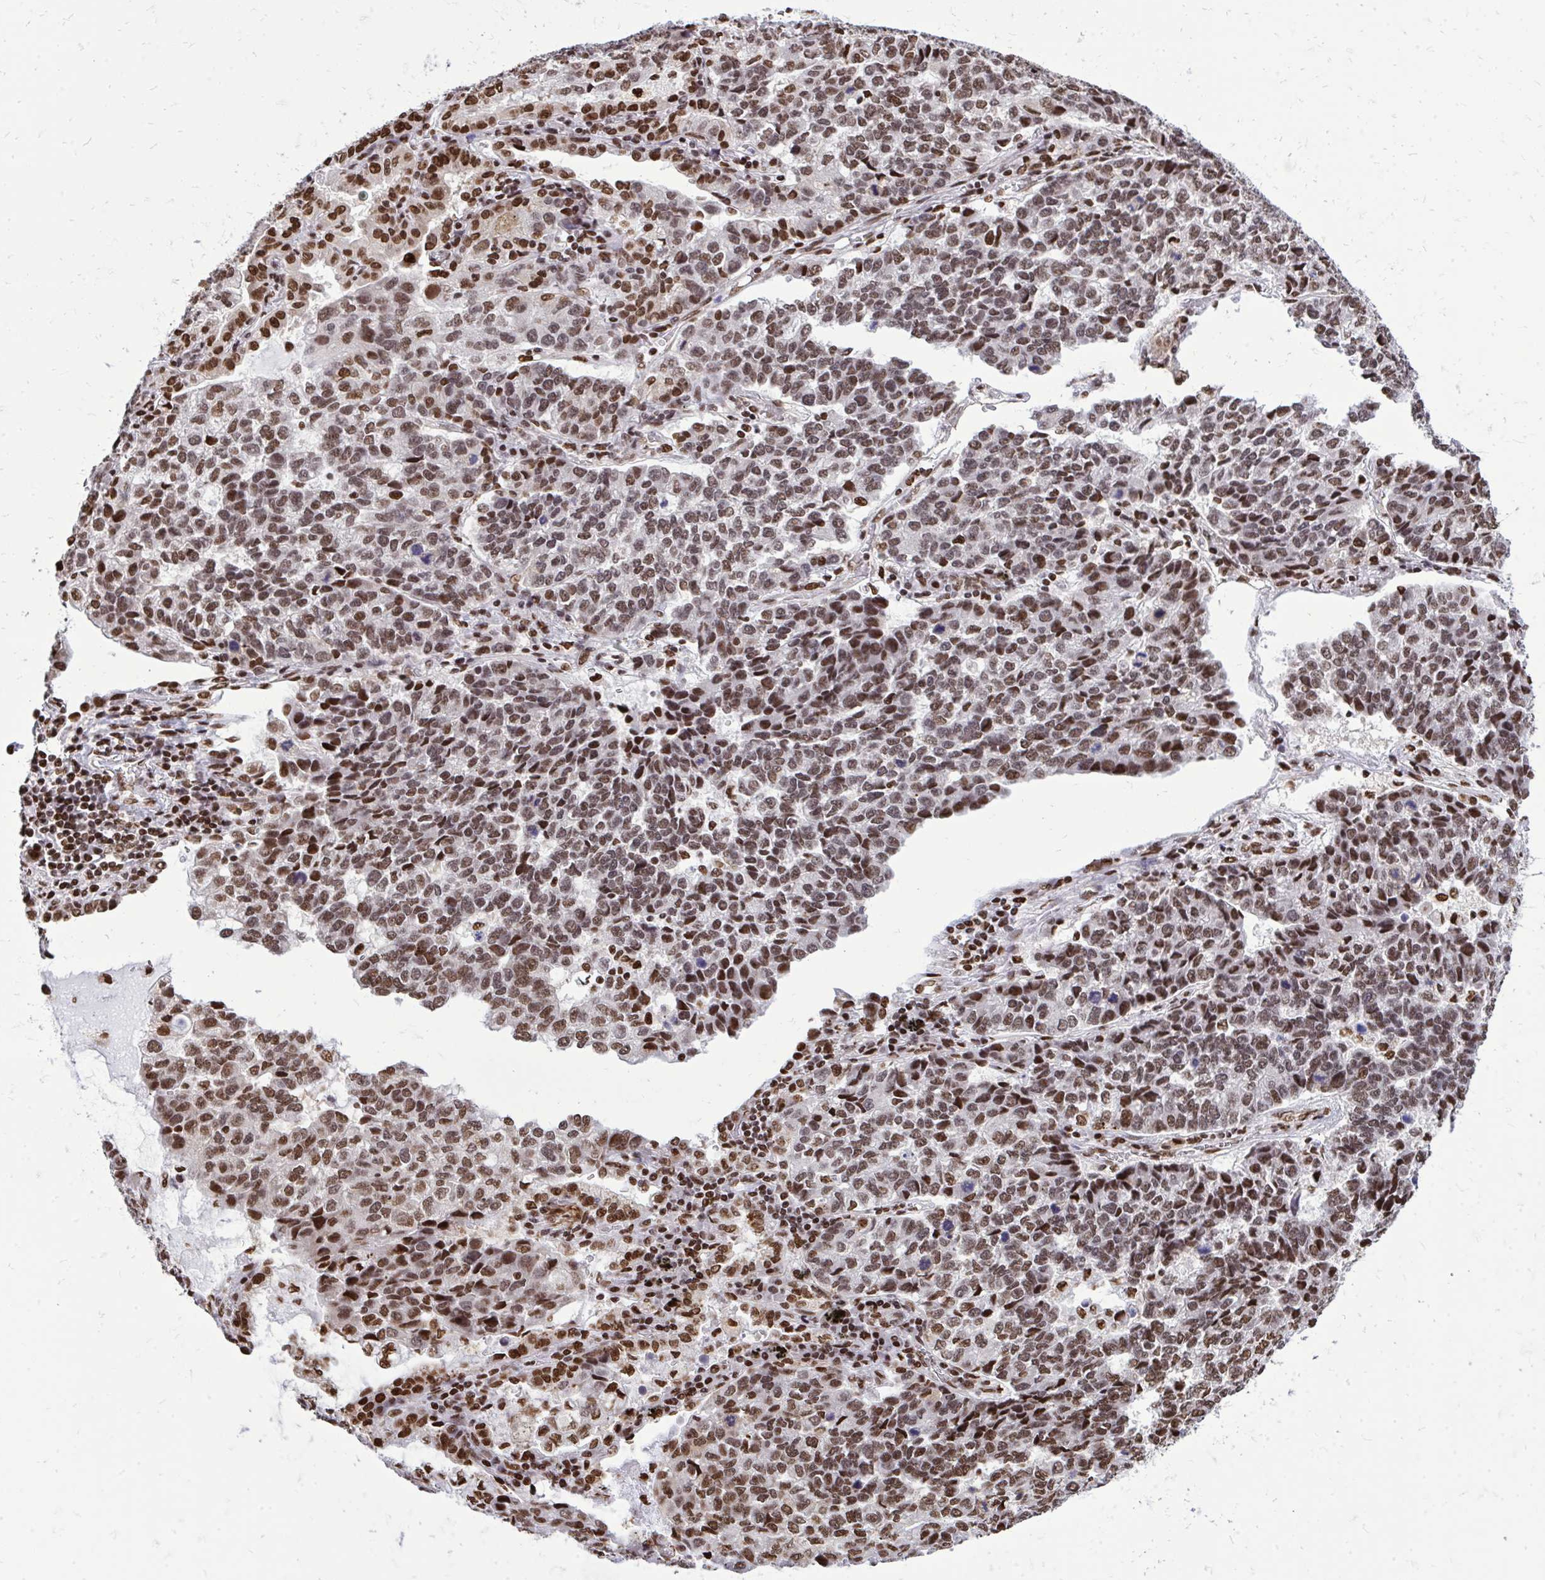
{"staining": {"intensity": "strong", "quantity": ">75%", "location": "nuclear"}, "tissue": "lung cancer", "cell_type": "Tumor cells", "image_type": "cancer", "snomed": [{"axis": "morphology", "description": "Adenocarcinoma, NOS"}, {"axis": "topography", "description": "Lymph node"}, {"axis": "topography", "description": "Lung"}], "caption": "Human lung adenocarcinoma stained with a protein marker exhibits strong staining in tumor cells.", "gene": "TBL1Y", "patient": {"sex": "male", "age": 66}}